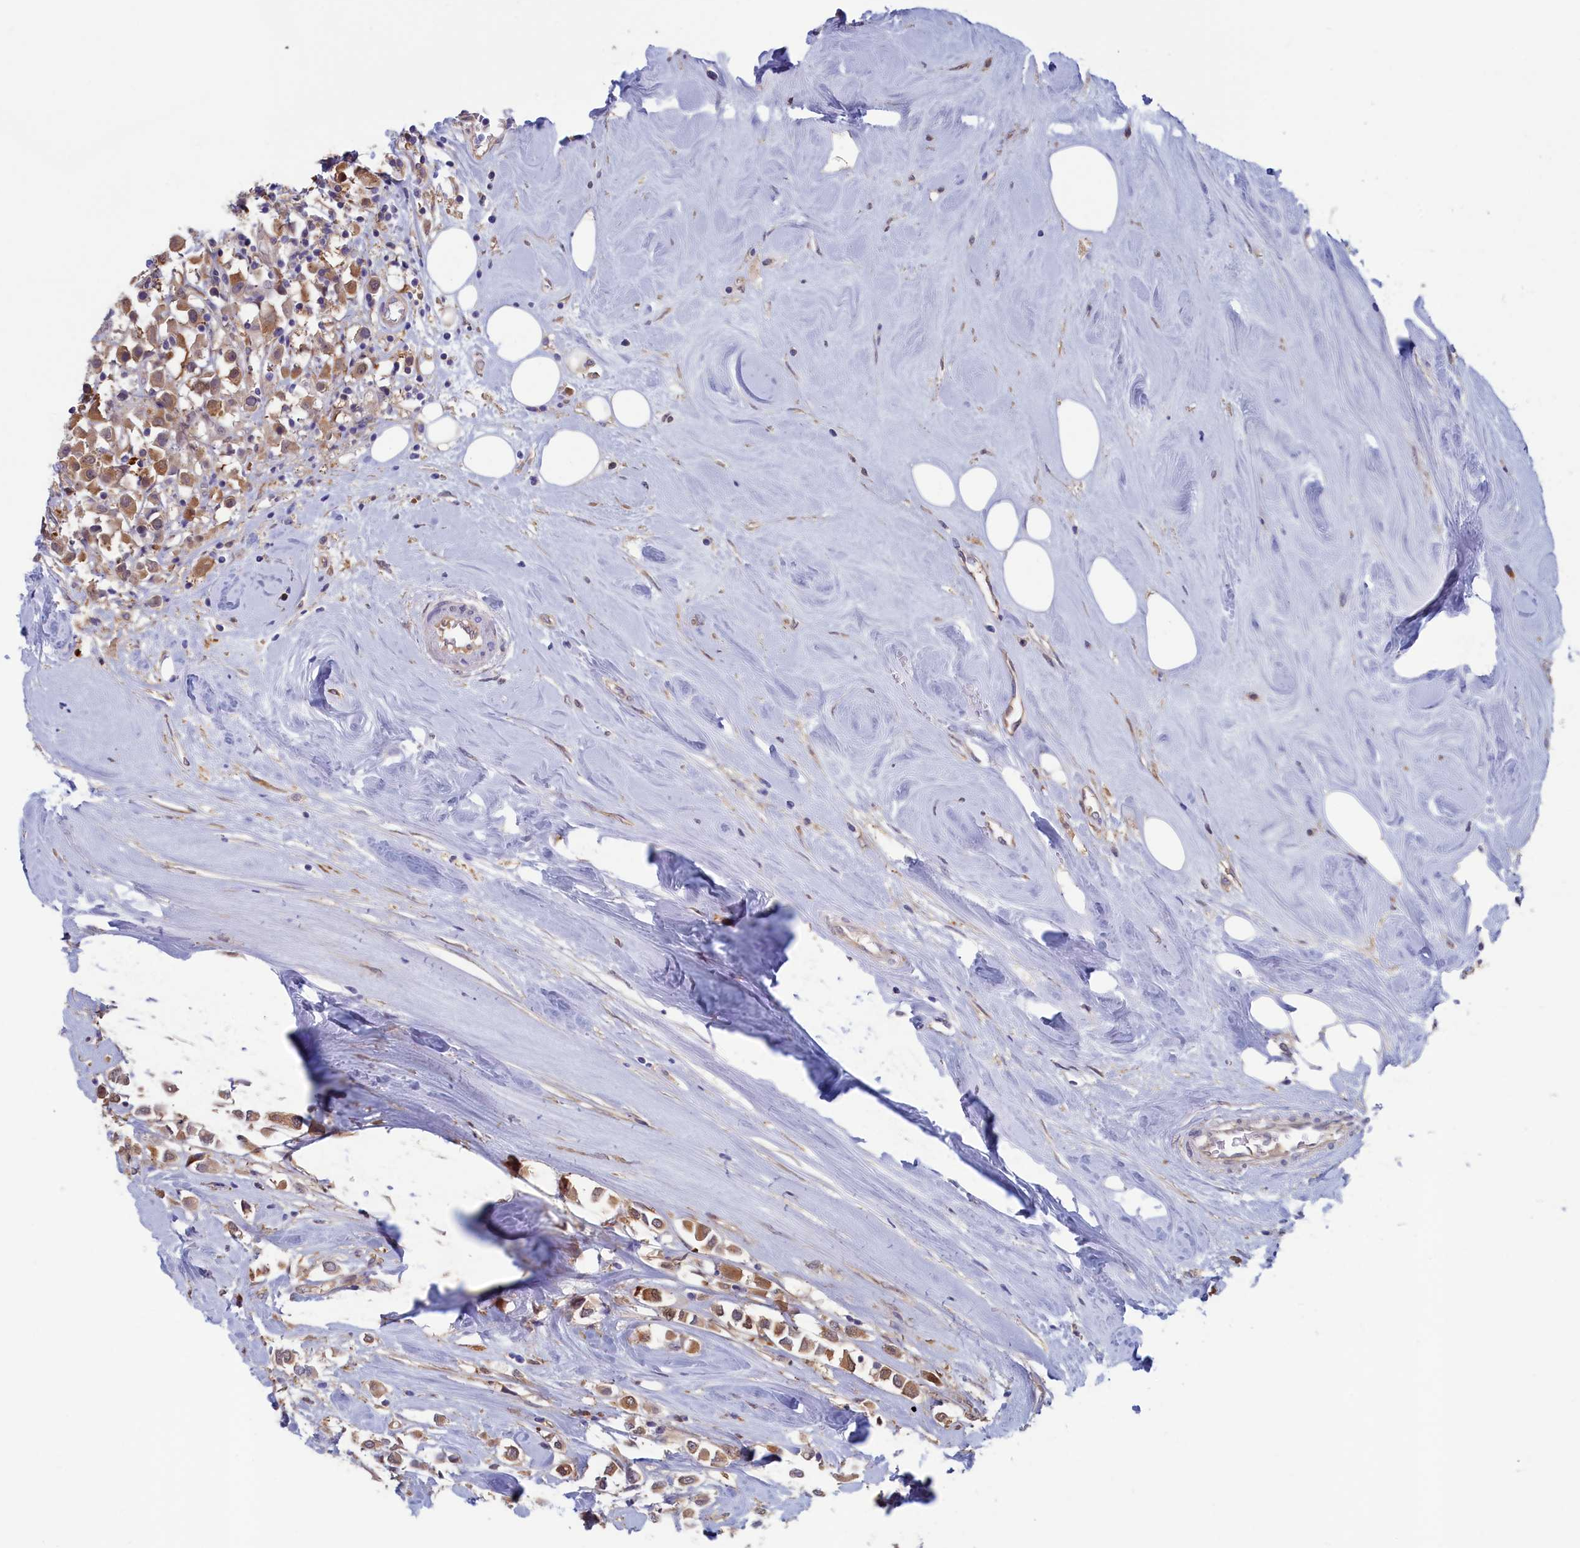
{"staining": {"intensity": "moderate", "quantity": ">75%", "location": "cytoplasmic/membranous"}, "tissue": "breast cancer", "cell_type": "Tumor cells", "image_type": "cancer", "snomed": [{"axis": "morphology", "description": "Duct carcinoma"}, {"axis": "topography", "description": "Breast"}], "caption": "Brown immunohistochemical staining in human breast intraductal carcinoma demonstrates moderate cytoplasmic/membranous staining in approximately >75% of tumor cells.", "gene": "SYNDIG1L", "patient": {"sex": "female", "age": 61}}